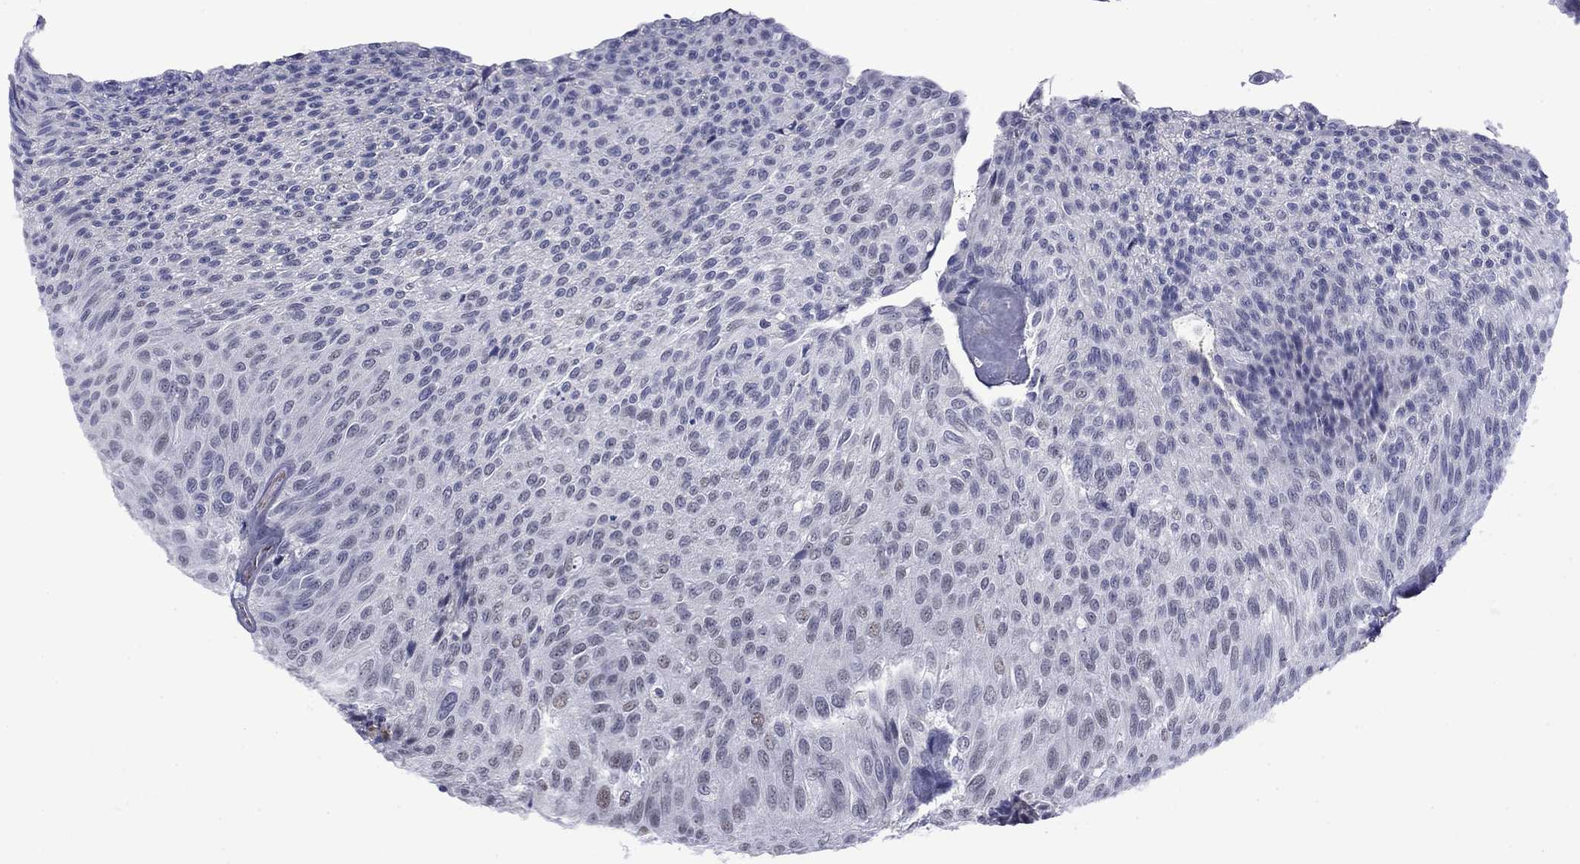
{"staining": {"intensity": "negative", "quantity": "none", "location": "none"}, "tissue": "urothelial cancer", "cell_type": "Tumor cells", "image_type": "cancer", "snomed": [{"axis": "morphology", "description": "Urothelial carcinoma, Low grade"}, {"axis": "topography", "description": "Ureter, NOS"}, {"axis": "topography", "description": "Urinary bladder"}], "caption": "Immunohistochemical staining of human urothelial carcinoma (low-grade) reveals no significant staining in tumor cells. The staining is performed using DAB brown chromogen with nuclei counter-stained in using hematoxylin.", "gene": "APOA2", "patient": {"sex": "male", "age": 78}}